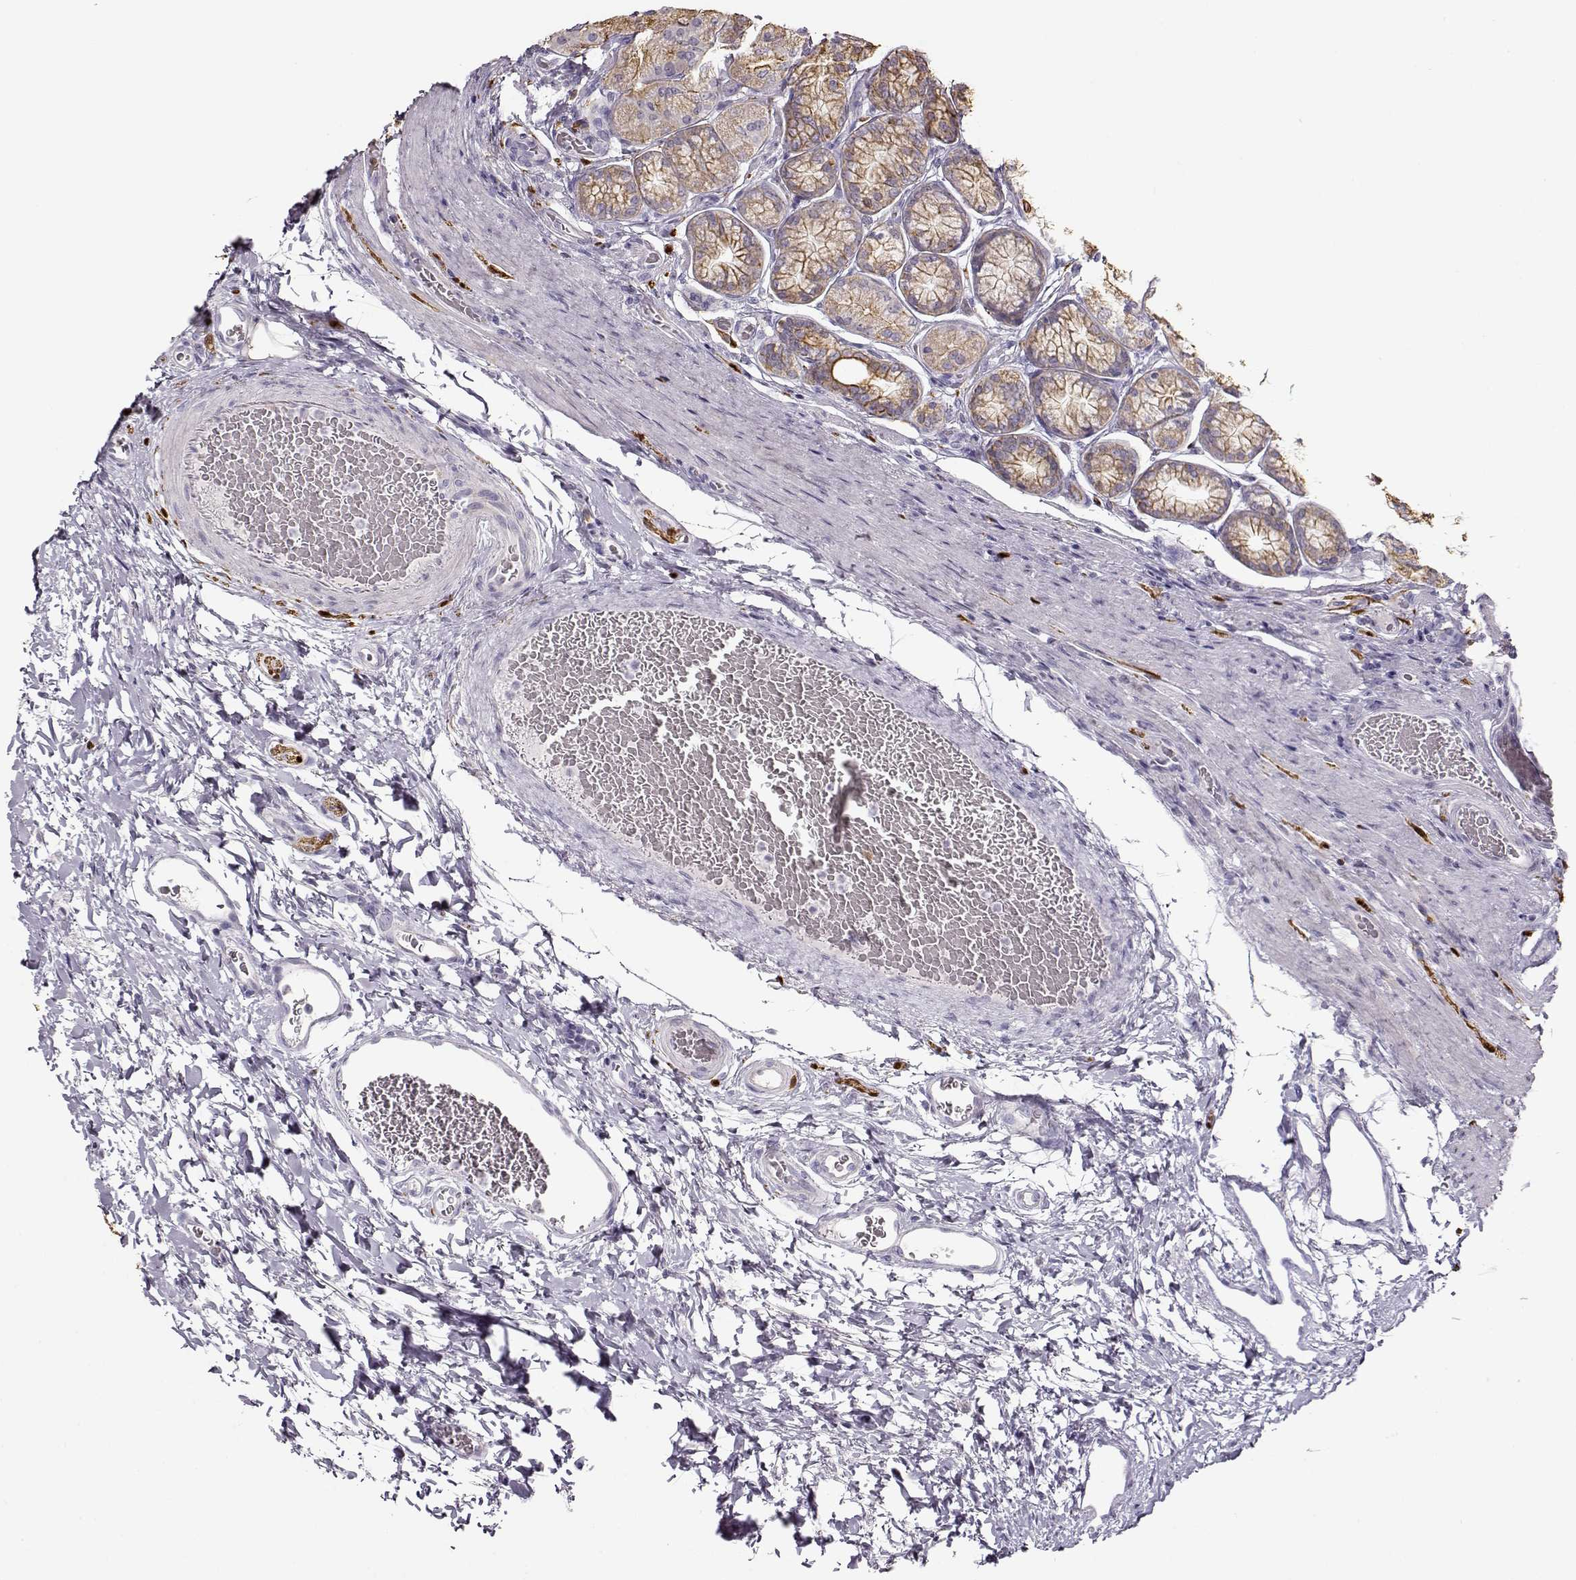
{"staining": {"intensity": "moderate", "quantity": ">75%", "location": "cytoplasmic/membranous"}, "tissue": "stomach", "cell_type": "Glandular cells", "image_type": "normal", "snomed": [{"axis": "morphology", "description": "Normal tissue, NOS"}, {"axis": "morphology", "description": "Adenocarcinoma, NOS"}, {"axis": "morphology", "description": "Adenocarcinoma, High grade"}, {"axis": "topography", "description": "Stomach, upper"}, {"axis": "topography", "description": "Stomach"}], "caption": "Stomach stained with immunohistochemistry (IHC) reveals moderate cytoplasmic/membranous staining in approximately >75% of glandular cells.", "gene": "S100B", "patient": {"sex": "female", "age": 65}}